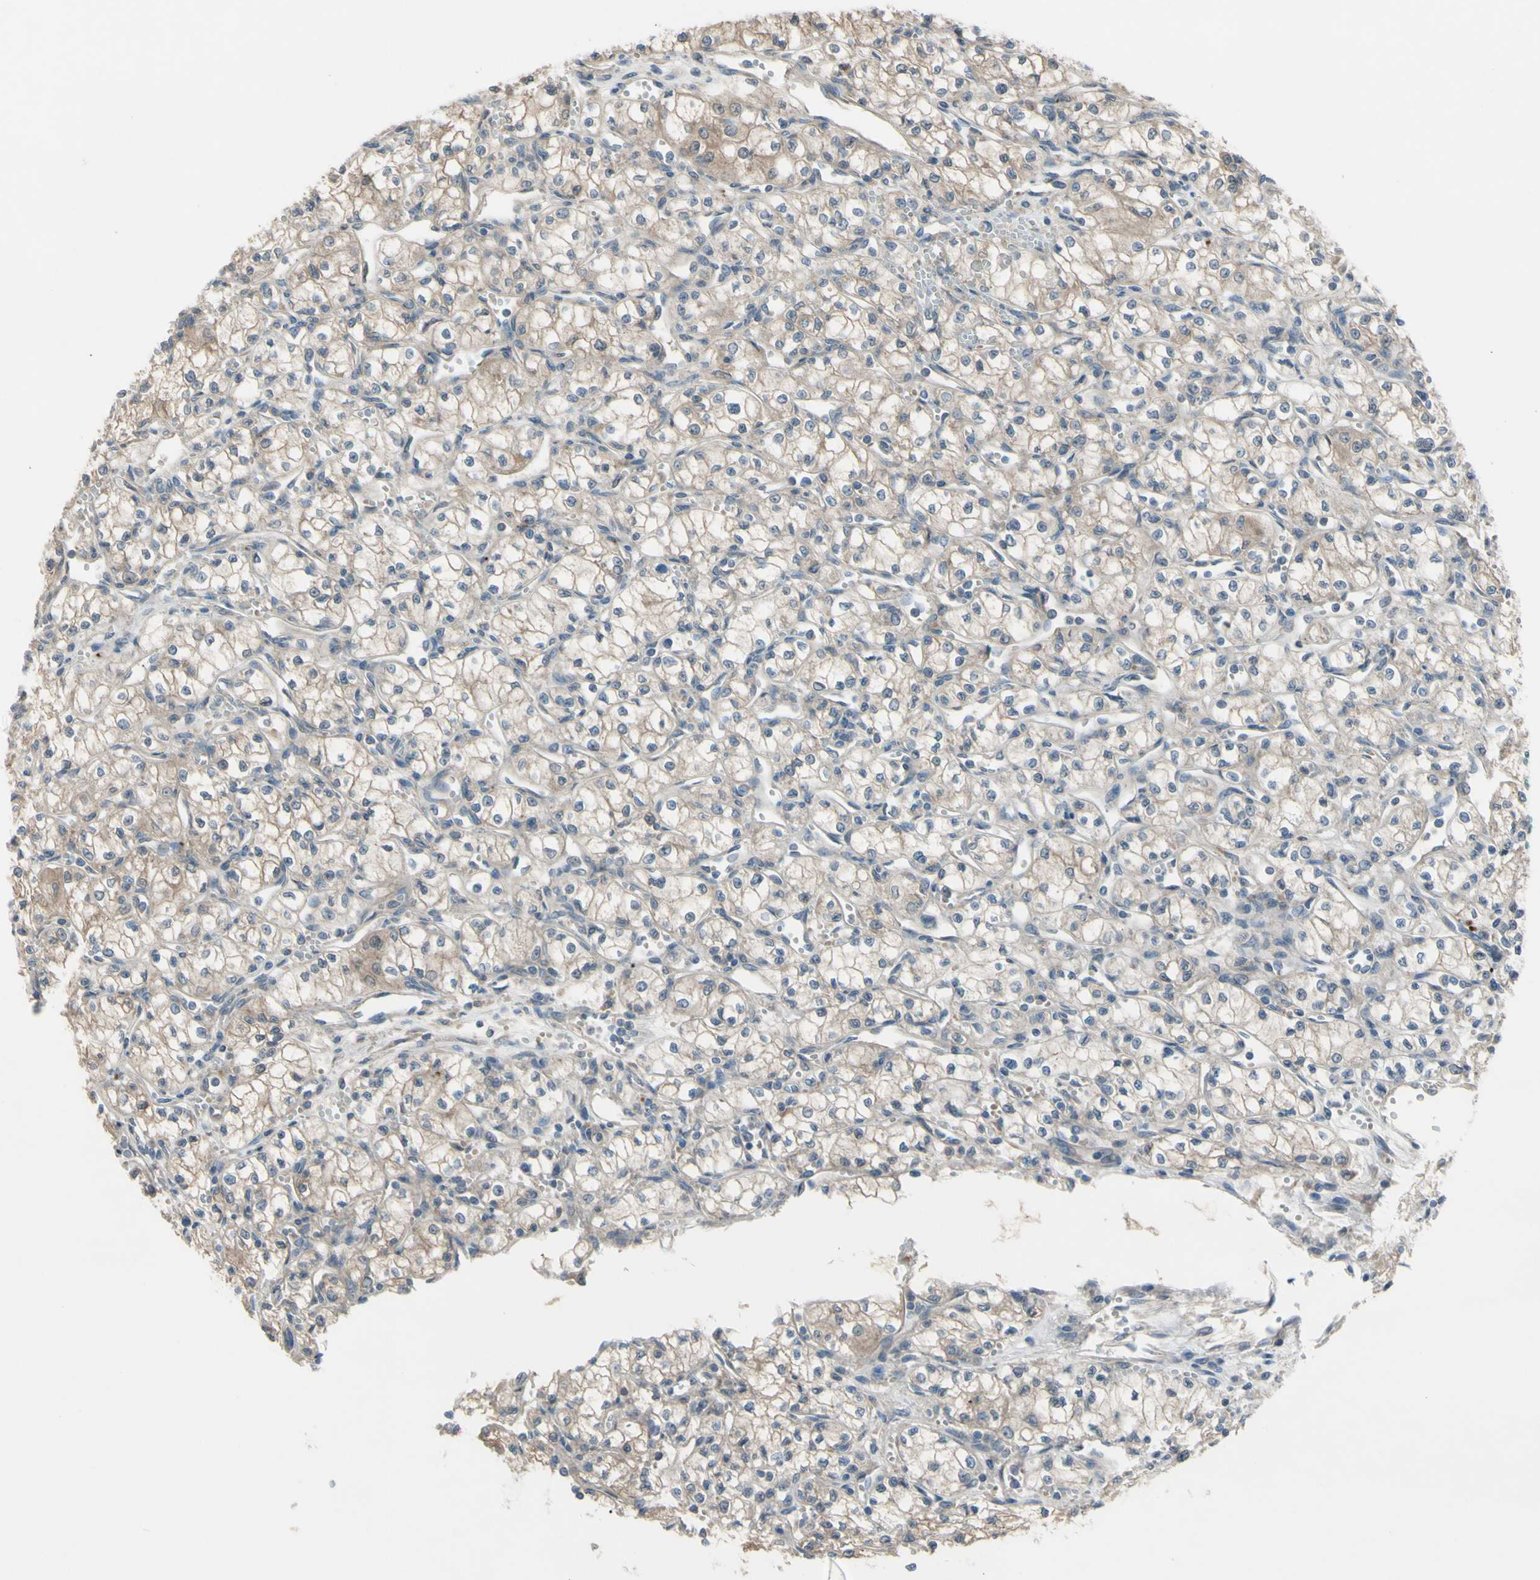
{"staining": {"intensity": "weak", "quantity": "25%-75%", "location": "cytoplasmic/membranous"}, "tissue": "renal cancer", "cell_type": "Tumor cells", "image_type": "cancer", "snomed": [{"axis": "morphology", "description": "Normal tissue, NOS"}, {"axis": "morphology", "description": "Adenocarcinoma, NOS"}, {"axis": "topography", "description": "Kidney"}], "caption": "Human renal cancer stained with a protein marker reveals weak staining in tumor cells.", "gene": "AFP", "patient": {"sex": "male", "age": 59}}